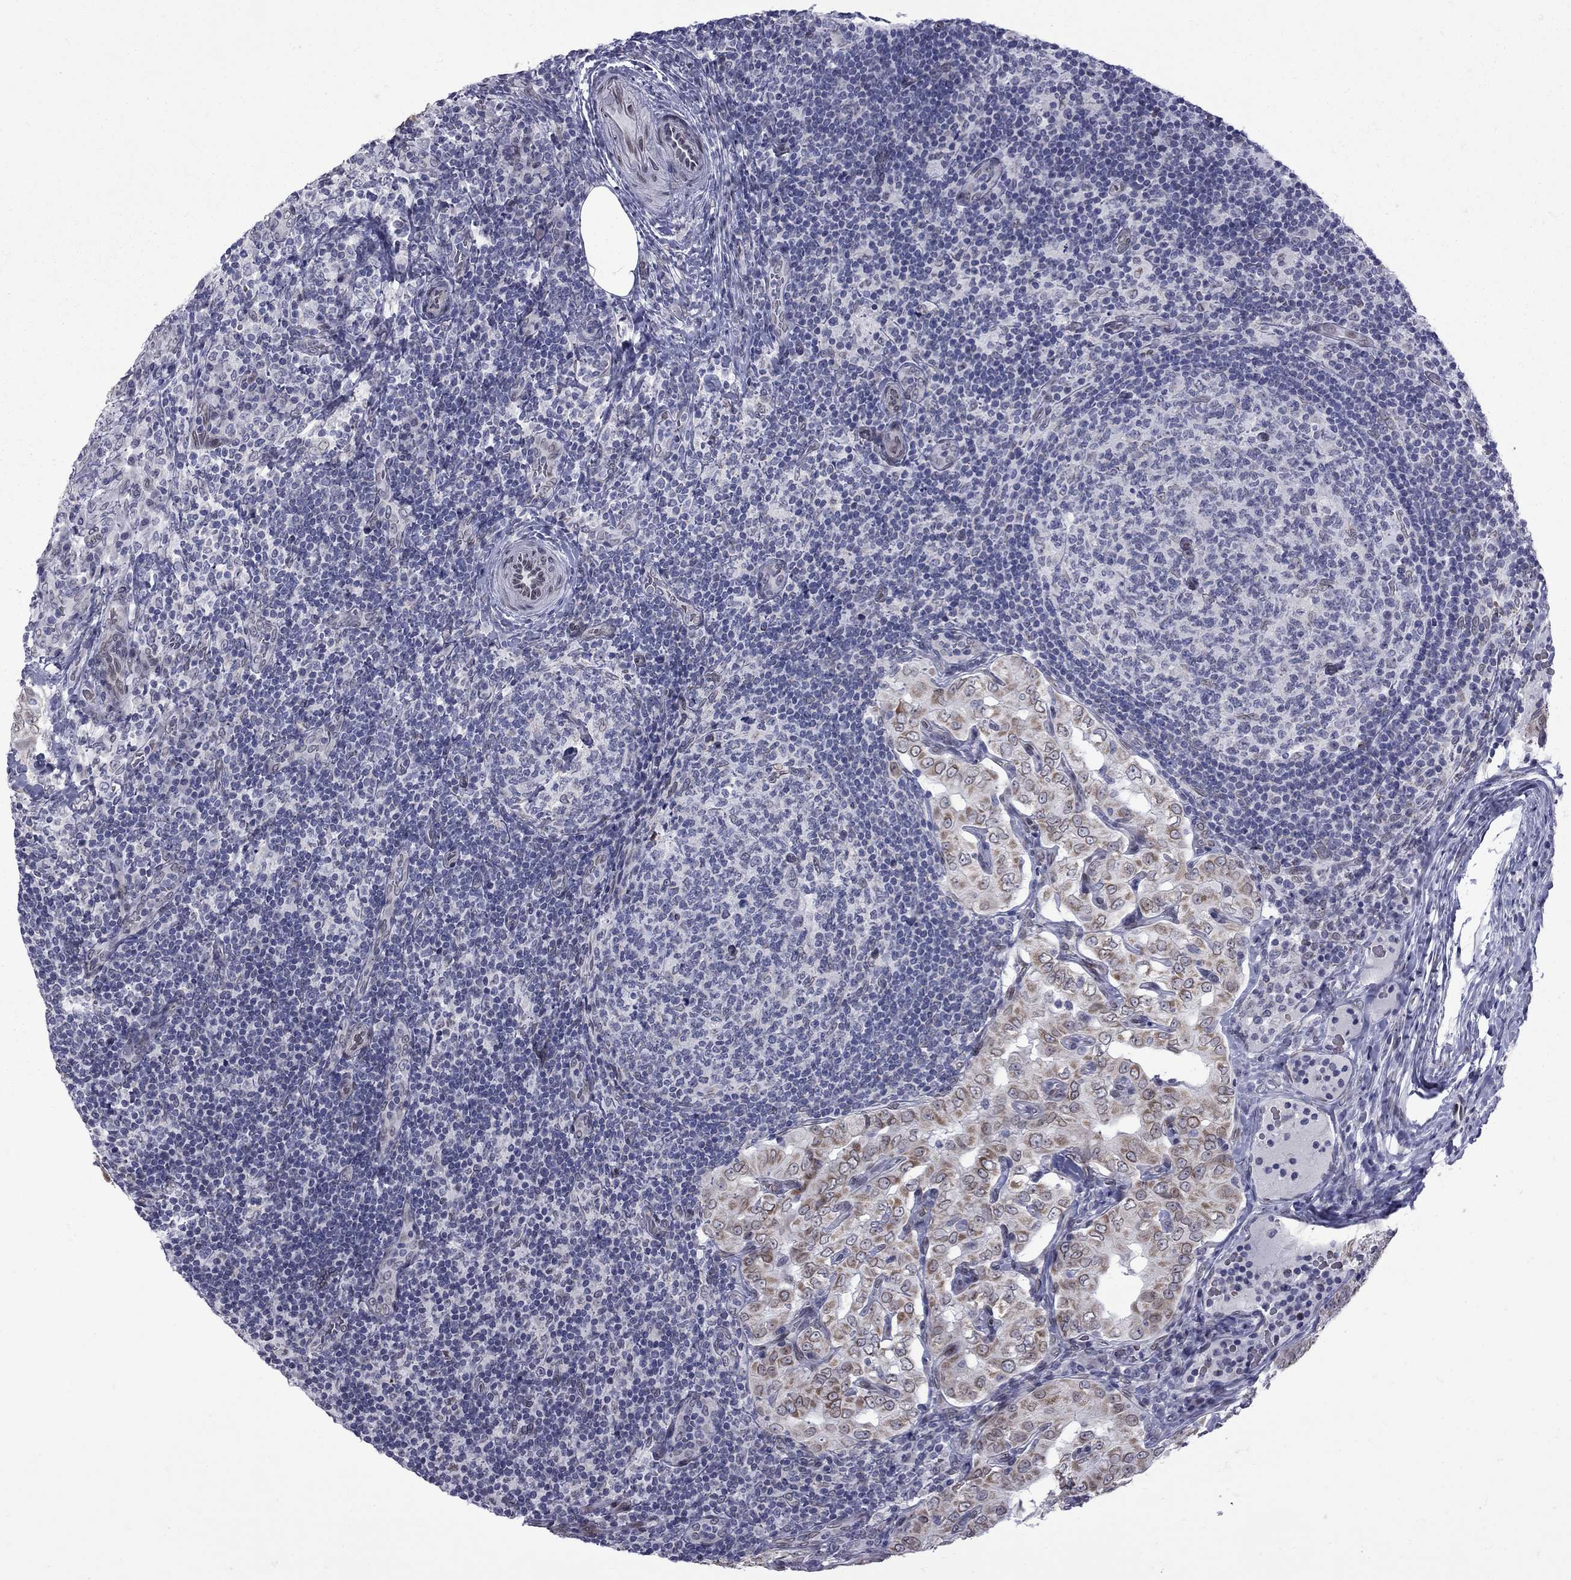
{"staining": {"intensity": "moderate", "quantity": "<25%", "location": "cytoplasmic/membranous"}, "tissue": "thyroid cancer", "cell_type": "Tumor cells", "image_type": "cancer", "snomed": [{"axis": "morphology", "description": "Papillary adenocarcinoma, NOS"}, {"axis": "topography", "description": "Thyroid gland"}], "caption": "High-magnification brightfield microscopy of papillary adenocarcinoma (thyroid) stained with DAB (brown) and counterstained with hematoxylin (blue). tumor cells exhibit moderate cytoplasmic/membranous expression is identified in about<25% of cells. The protein of interest is stained brown, and the nuclei are stained in blue (DAB (3,3'-diaminobenzidine) IHC with brightfield microscopy, high magnification).", "gene": "CLTCL1", "patient": {"sex": "male", "age": 61}}